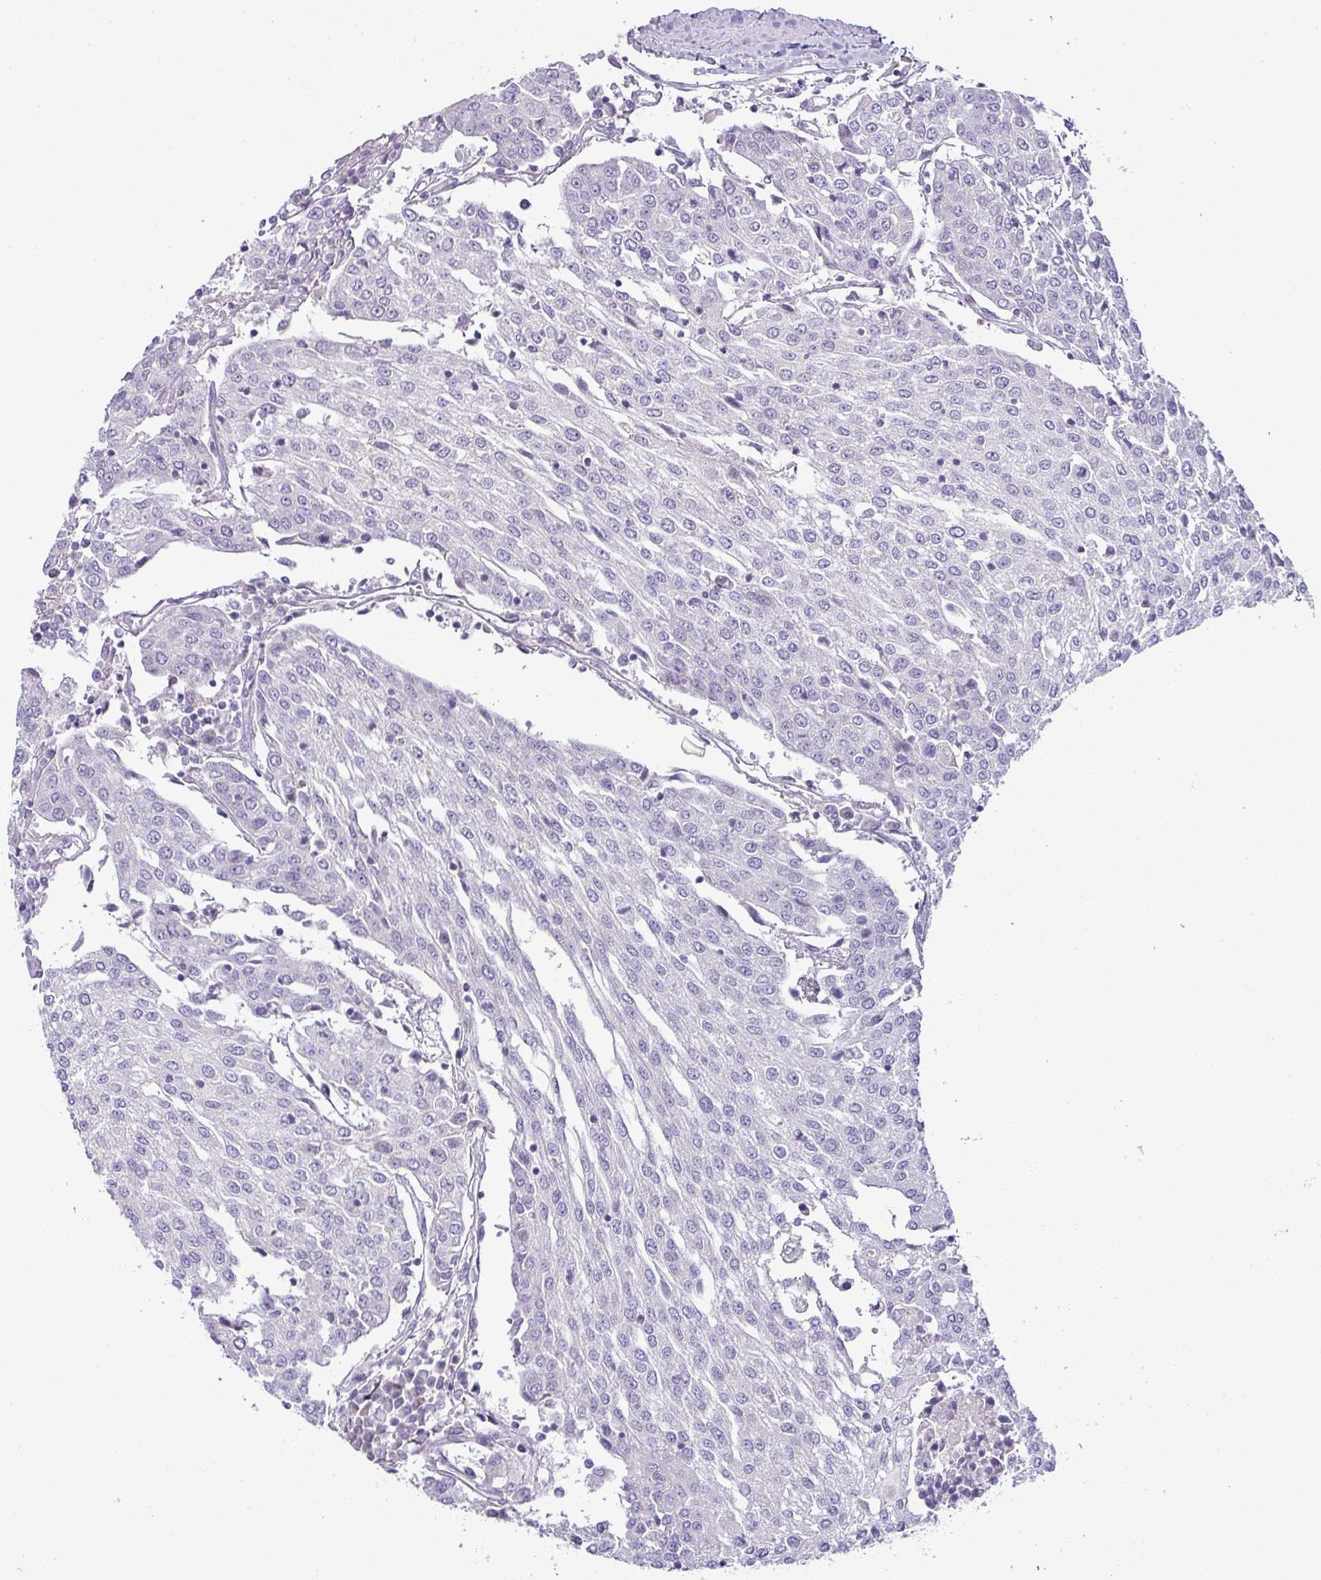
{"staining": {"intensity": "negative", "quantity": "none", "location": "none"}, "tissue": "urothelial cancer", "cell_type": "Tumor cells", "image_type": "cancer", "snomed": [{"axis": "morphology", "description": "Urothelial carcinoma, High grade"}, {"axis": "topography", "description": "Urinary bladder"}], "caption": "This is an immunohistochemistry (IHC) photomicrograph of human high-grade urothelial carcinoma. There is no positivity in tumor cells.", "gene": "HBEGF", "patient": {"sex": "female", "age": 85}}